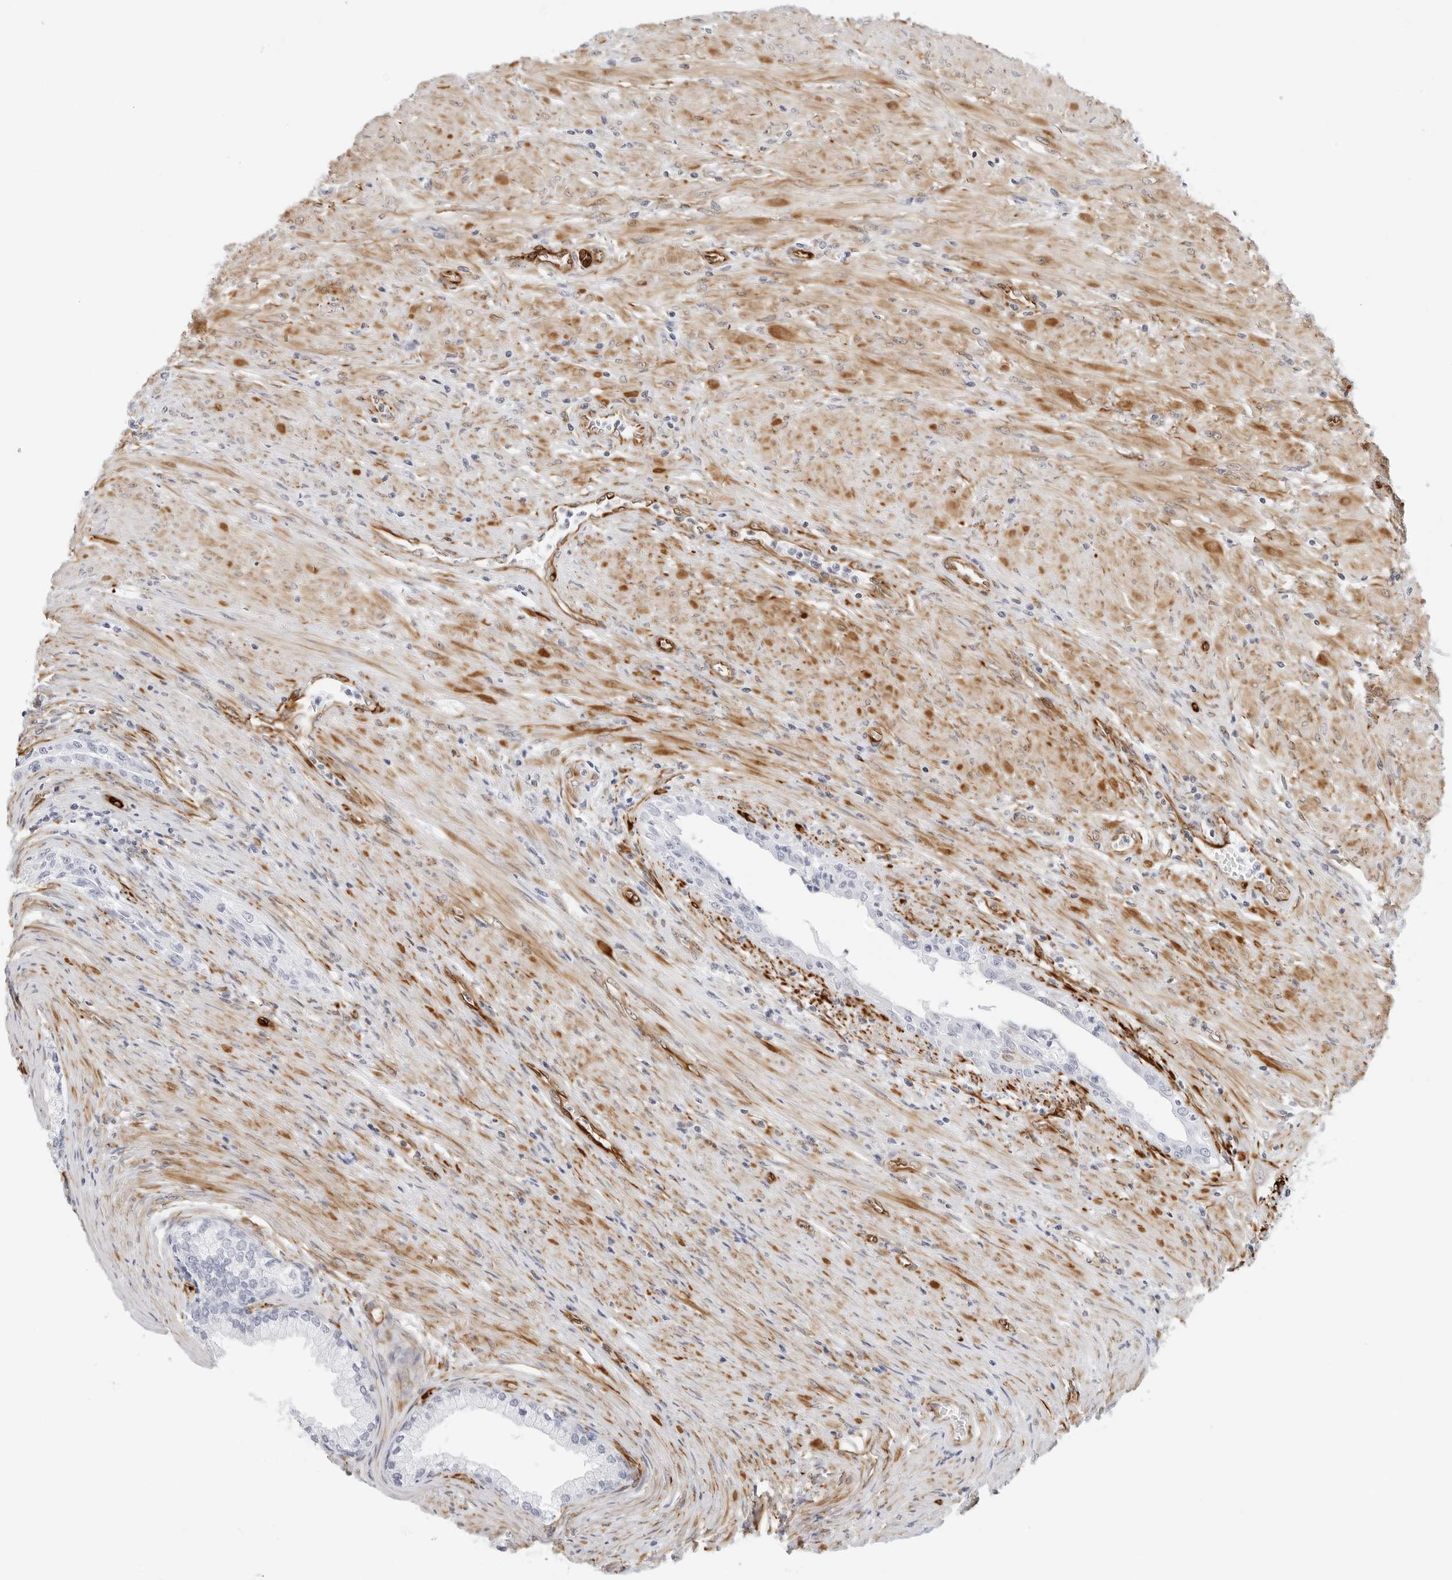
{"staining": {"intensity": "negative", "quantity": "none", "location": "none"}, "tissue": "prostate cancer", "cell_type": "Tumor cells", "image_type": "cancer", "snomed": [{"axis": "morphology", "description": "Normal tissue, NOS"}, {"axis": "morphology", "description": "Adenocarcinoma, Low grade"}, {"axis": "topography", "description": "Prostate"}, {"axis": "topography", "description": "Peripheral nerve tissue"}], "caption": "DAB immunohistochemical staining of prostate cancer (low-grade adenocarcinoma) exhibits no significant staining in tumor cells.", "gene": "NES", "patient": {"sex": "male", "age": 71}}